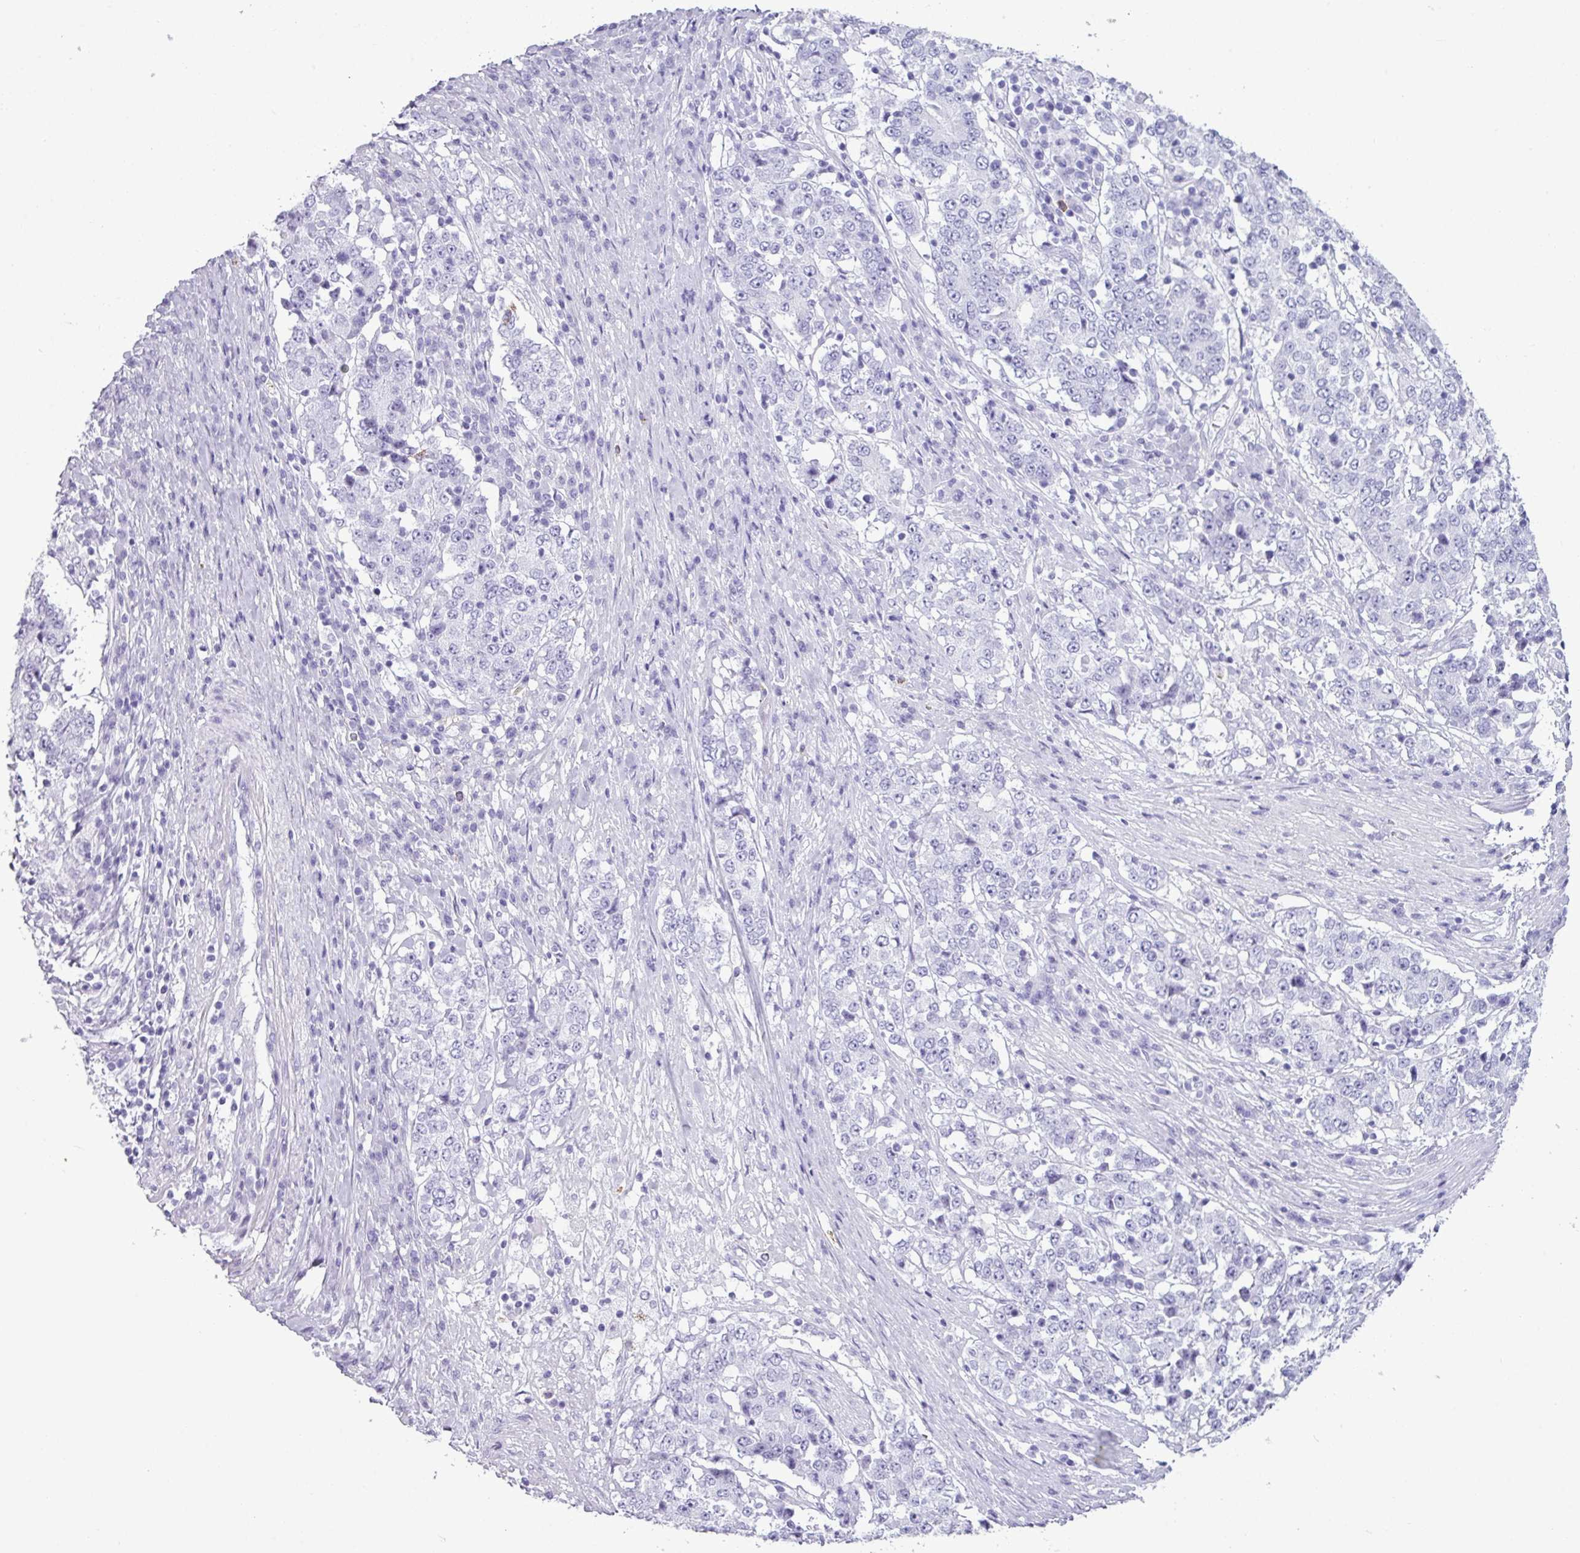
{"staining": {"intensity": "negative", "quantity": "none", "location": "none"}, "tissue": "stomach cancer", "cell_type": "Tumor cells", "image_type": "cancer", "snomed": [{"axis": "morphology", "description": "Adenocarcinoma, NOS"}, {"axis": "topography", "description": "Stomach"}], "caption": "Stomach cancer stained for a protein using immunohistochemistry (IHC) shows no positivity tumor cells.", "gene": "AMY1B", "patient": {"sex": "male", "age": 59}}